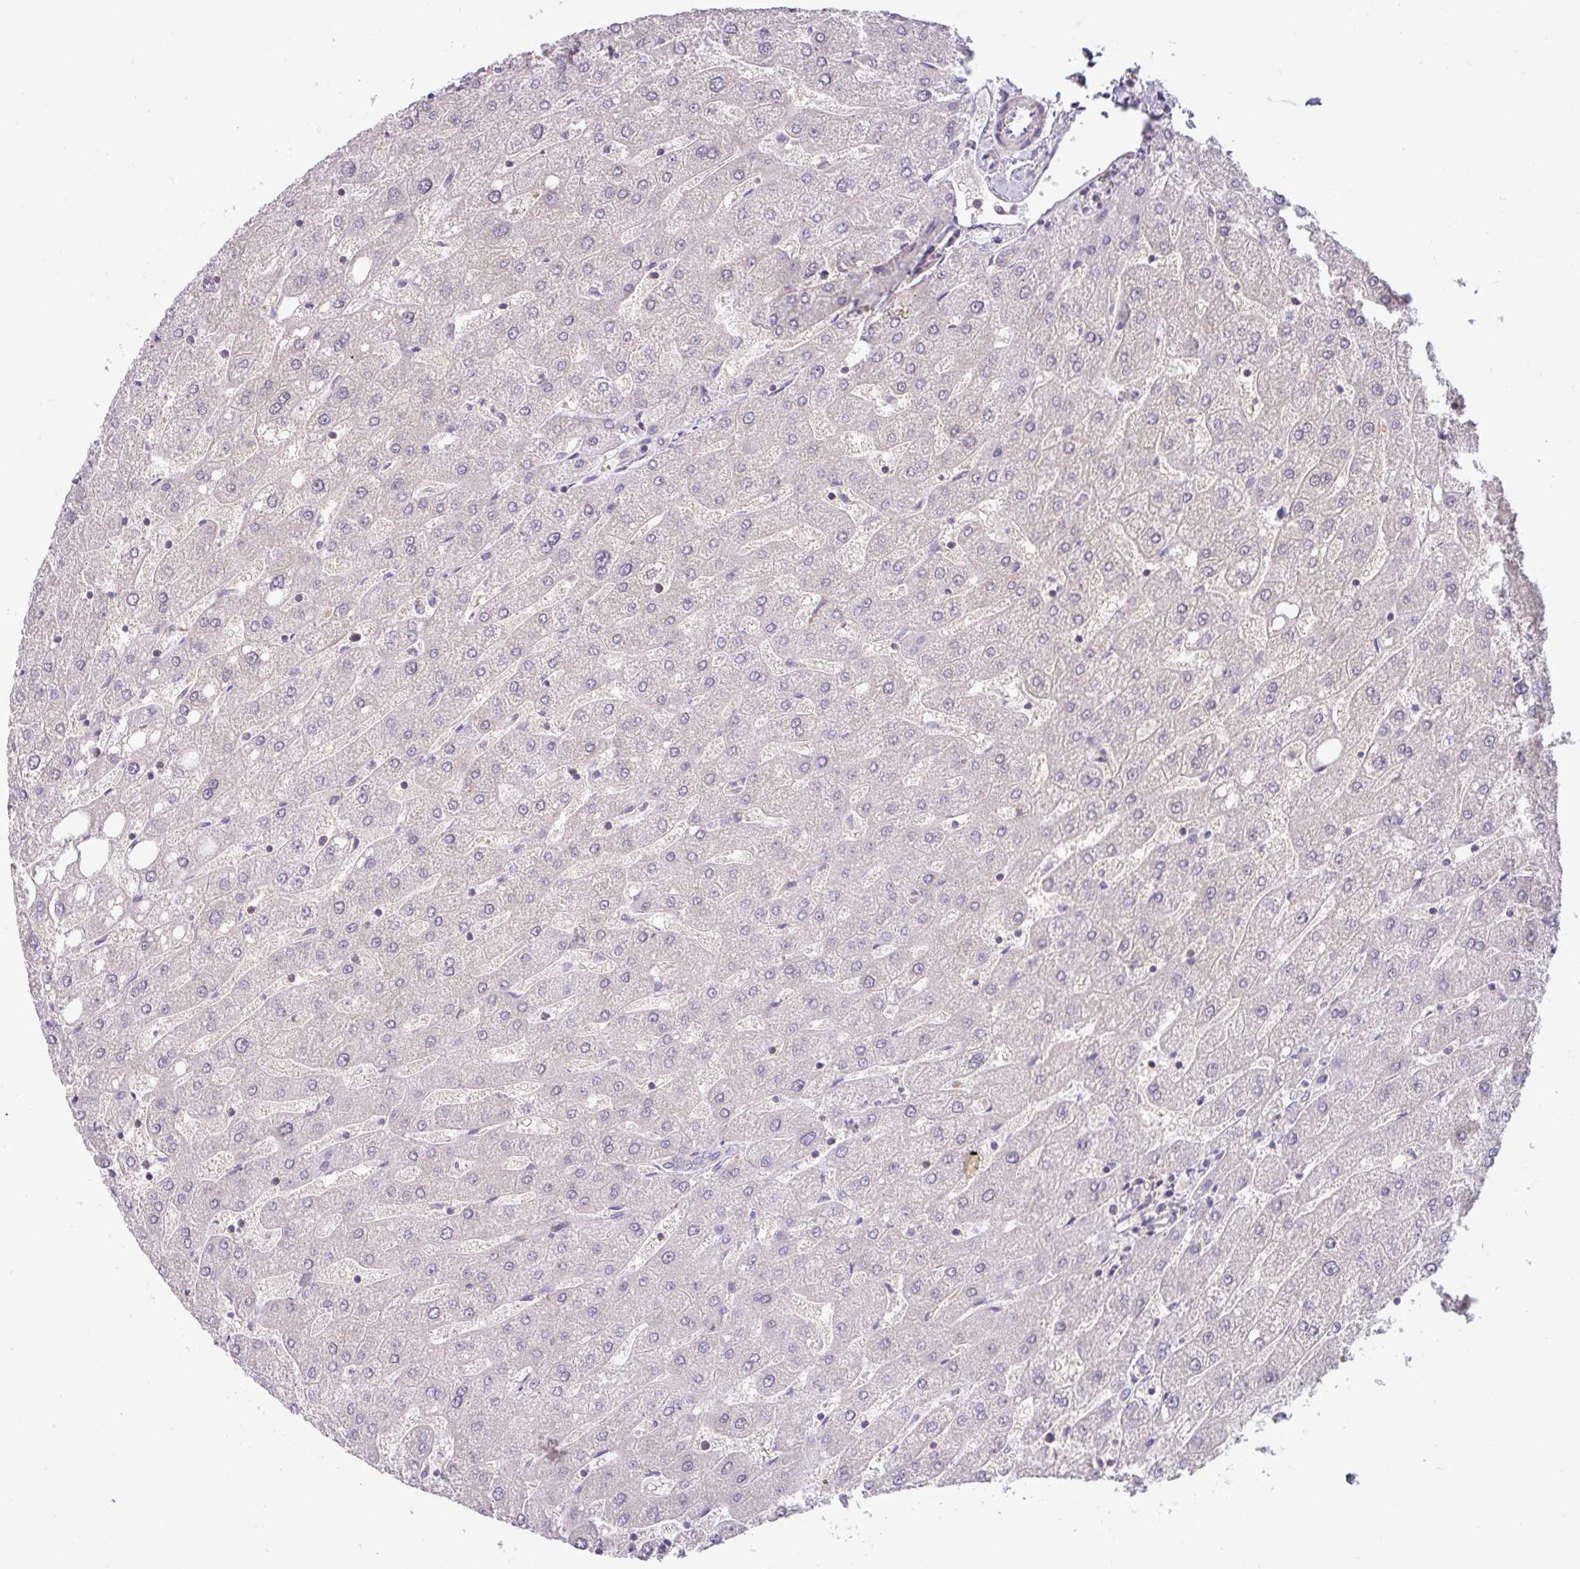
{"staining": {"intensity": "negative", "quantity": "none", "location": "none"}, "tissue": "liver", "cell_type": "Cholangiocytes", "image_type": "normal", "snomed": [{"axis": "morphology", "description": "Normal tissue, NOS"}, {"axis": "topography", "description": "Liver"}], "caption": "Immunohistochemical staining of benign human liver exhibits no significant expression in cholangiocytes.", "gene": "ZNF211", "patient": {"sex": "male", "age": 67}}